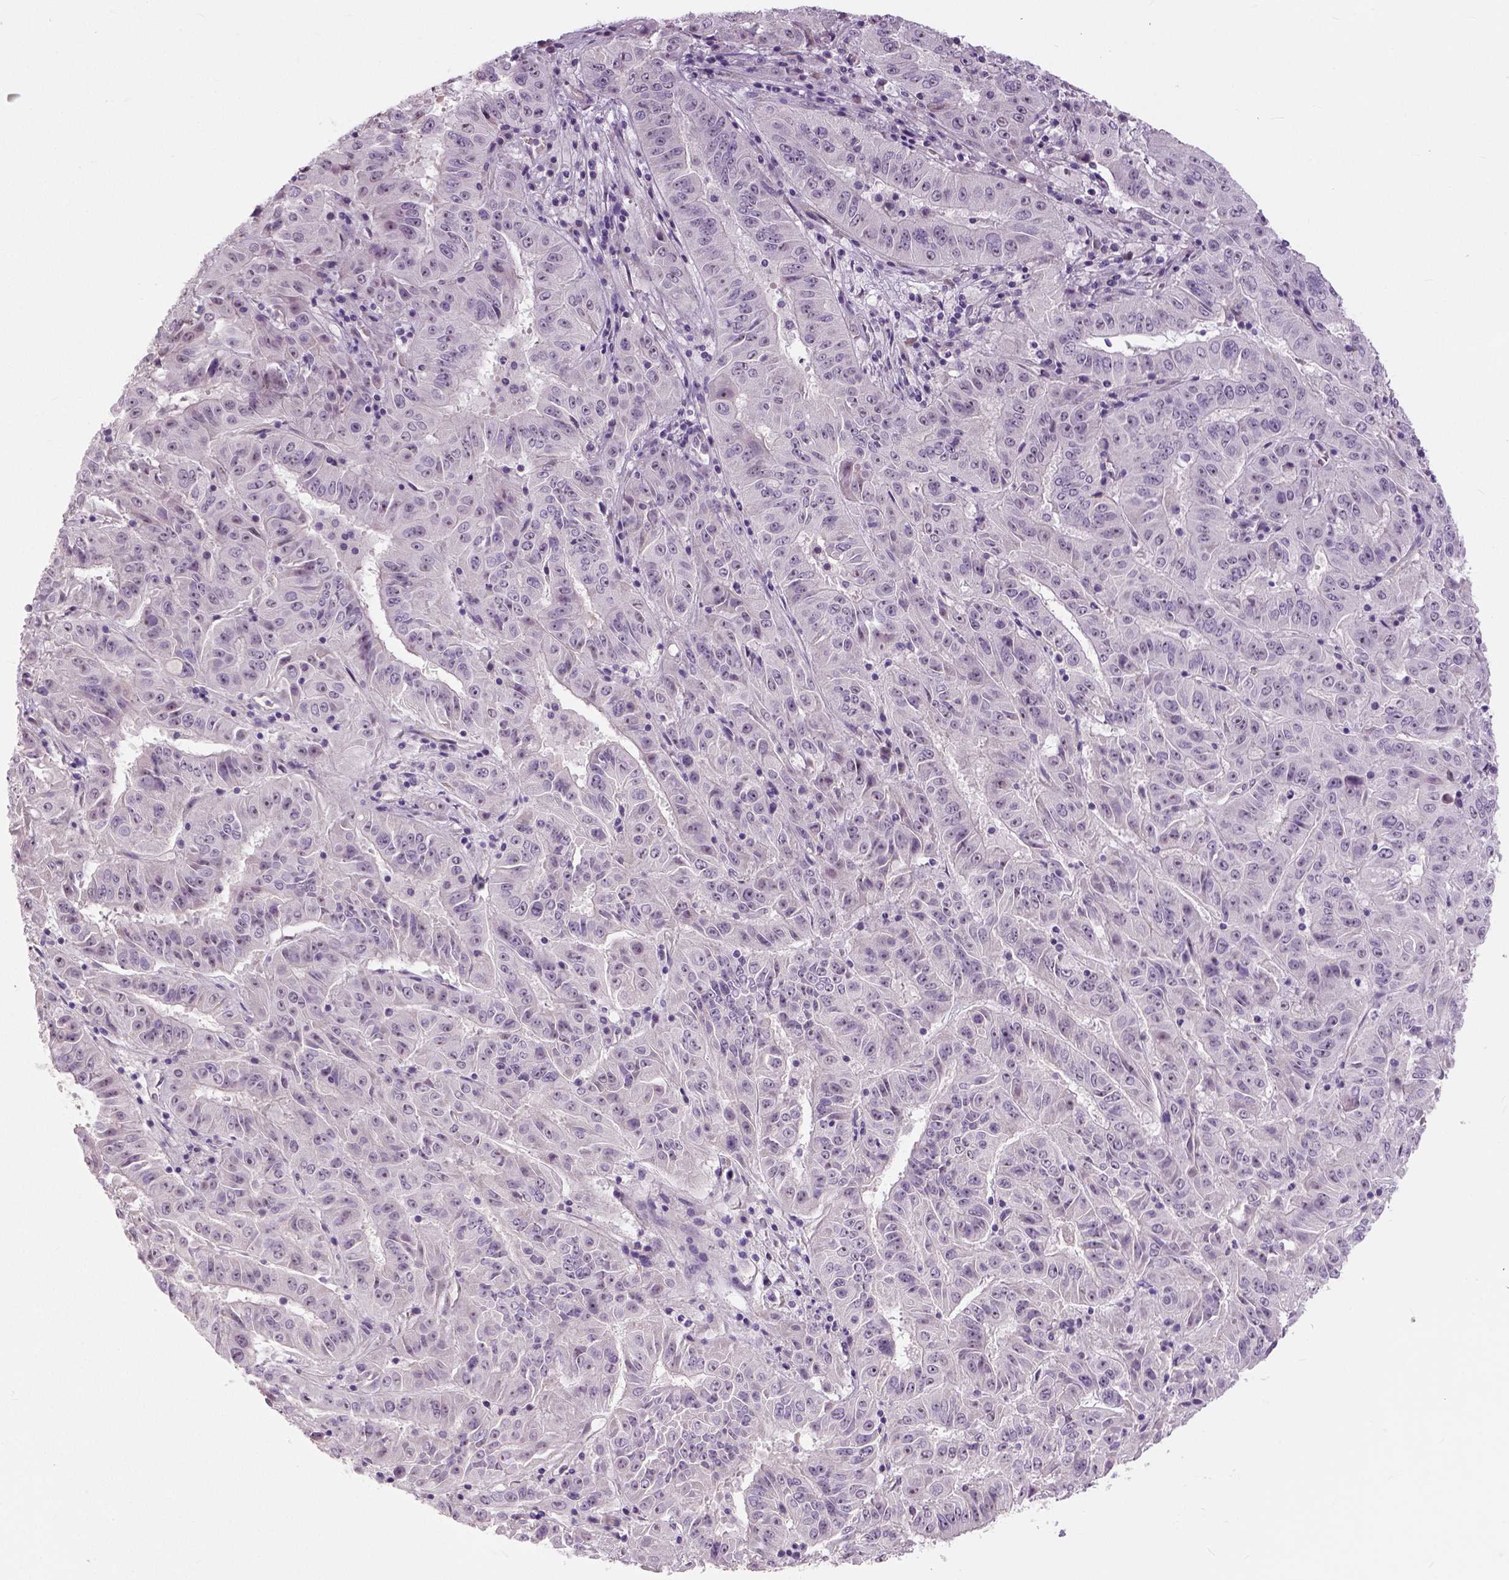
{"staining": {"intensity": "negative", "quantity": "none", "location": "none"}, "tissue": "pancreatic cancer", "cell_type": "Tumor cells", "image_type": "cancer", "snomed": [{"axis": "morphology", "description": "Adenocarcinoma, NOS"}, {"axis": "topography", "description": "Pancreas"}], "caption": "Pancreatic adenocarcinoma stained for a protein using IHC reveals no positivity tumor cells.", "gene": "NECAB1", "patient": {"sex": "male", "age": 63}}